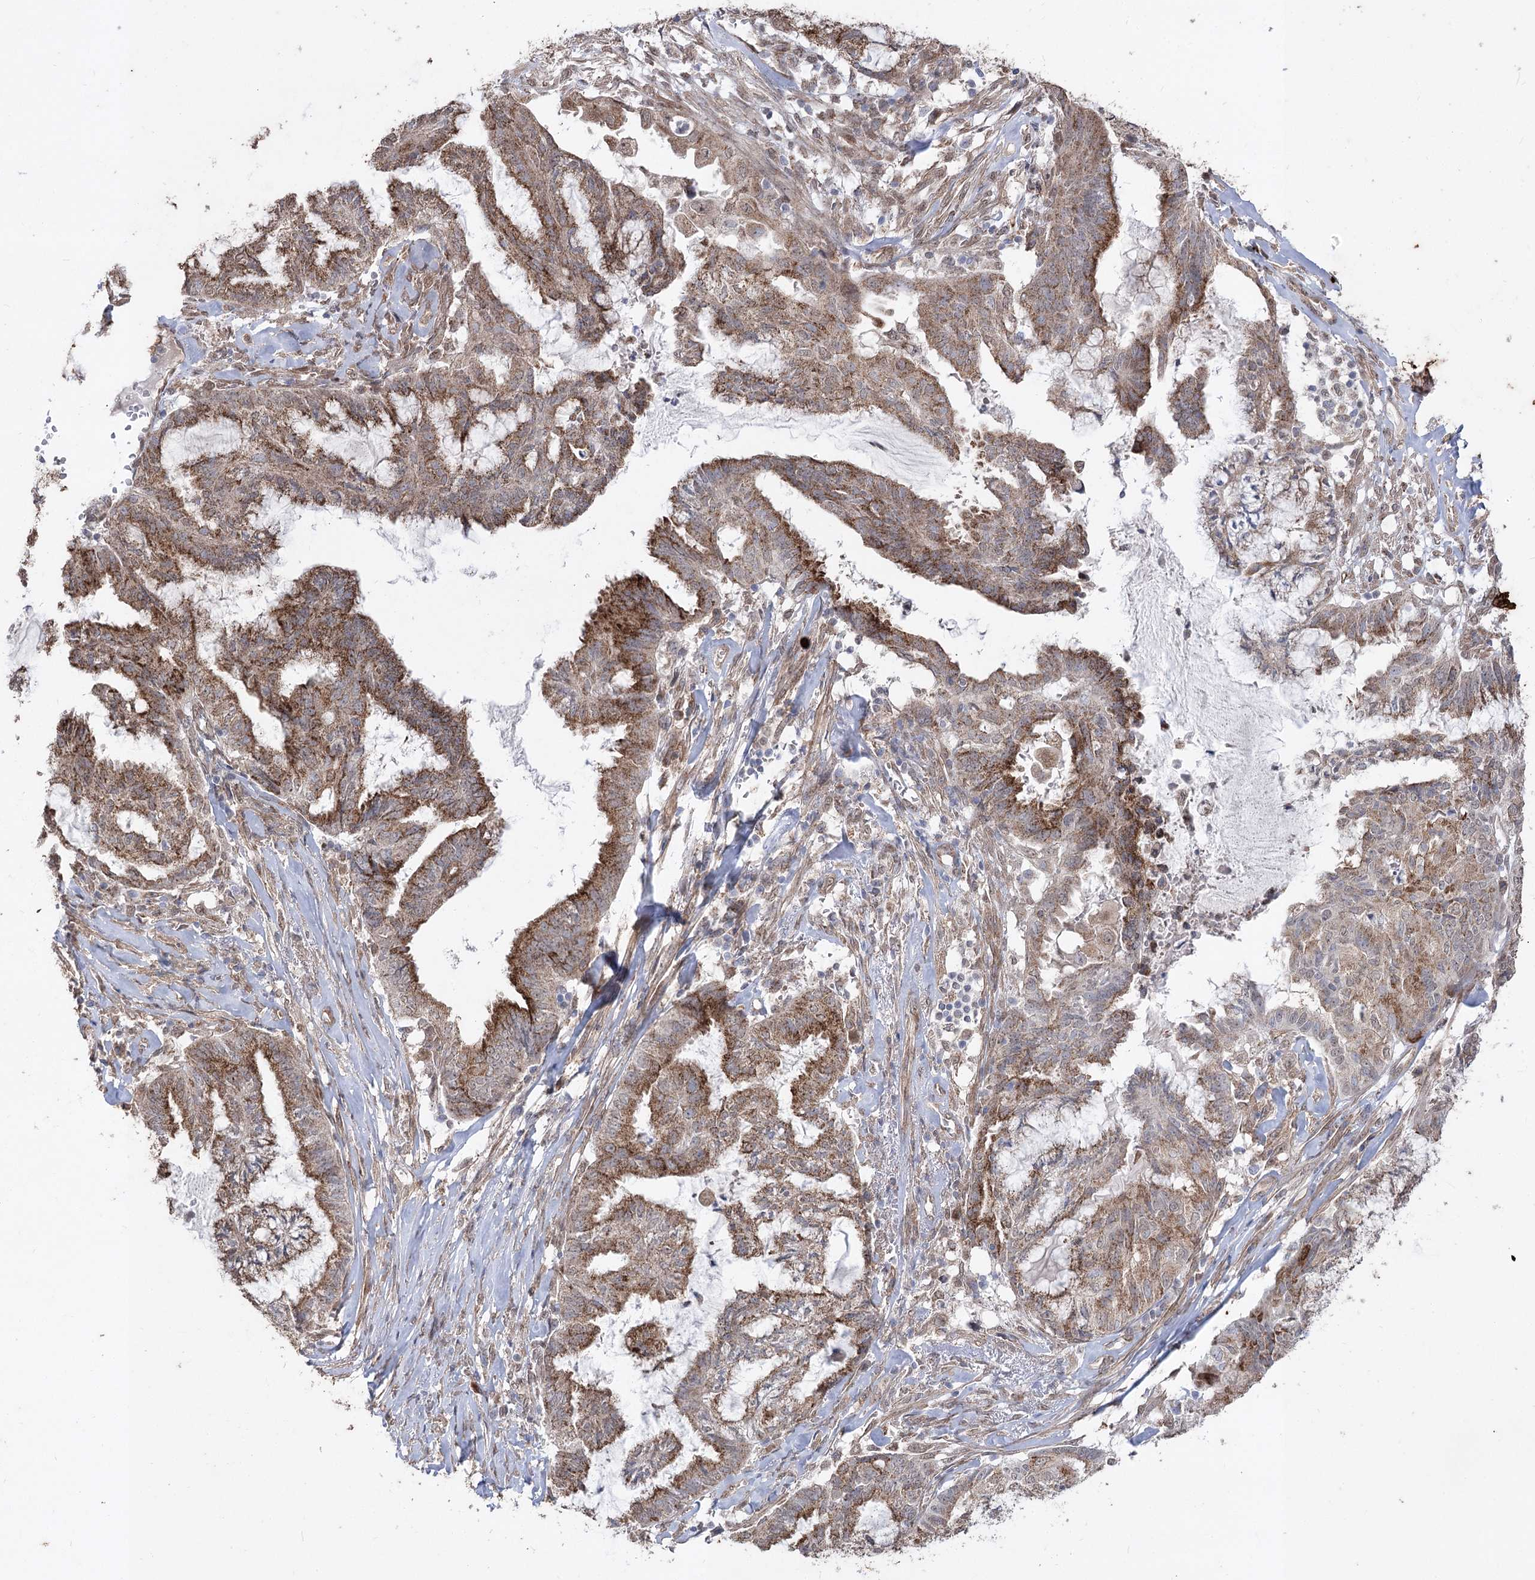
{"staining": {"intensity": "strong", "quantity": ">75%", "location": "cytoplasmic/membranous"}, "tissue": "endometrial cancer", "cell_type": "Tumor cells", "image_type": "cancer", "snomed": [{"axis": "morphology", "description": "Adenocarcinoma, NOS"}, {"axis": "topography", "description": "Endometrium"}], "caption": "Immunohistochemistry (DAB) staining of human endometrial cancer displays strong cytoplasmic/membranous protein expression in about >75% of tumor cells.", "gene": "ZSCAN23", "patient": {"sex": "female", "age": 86}}